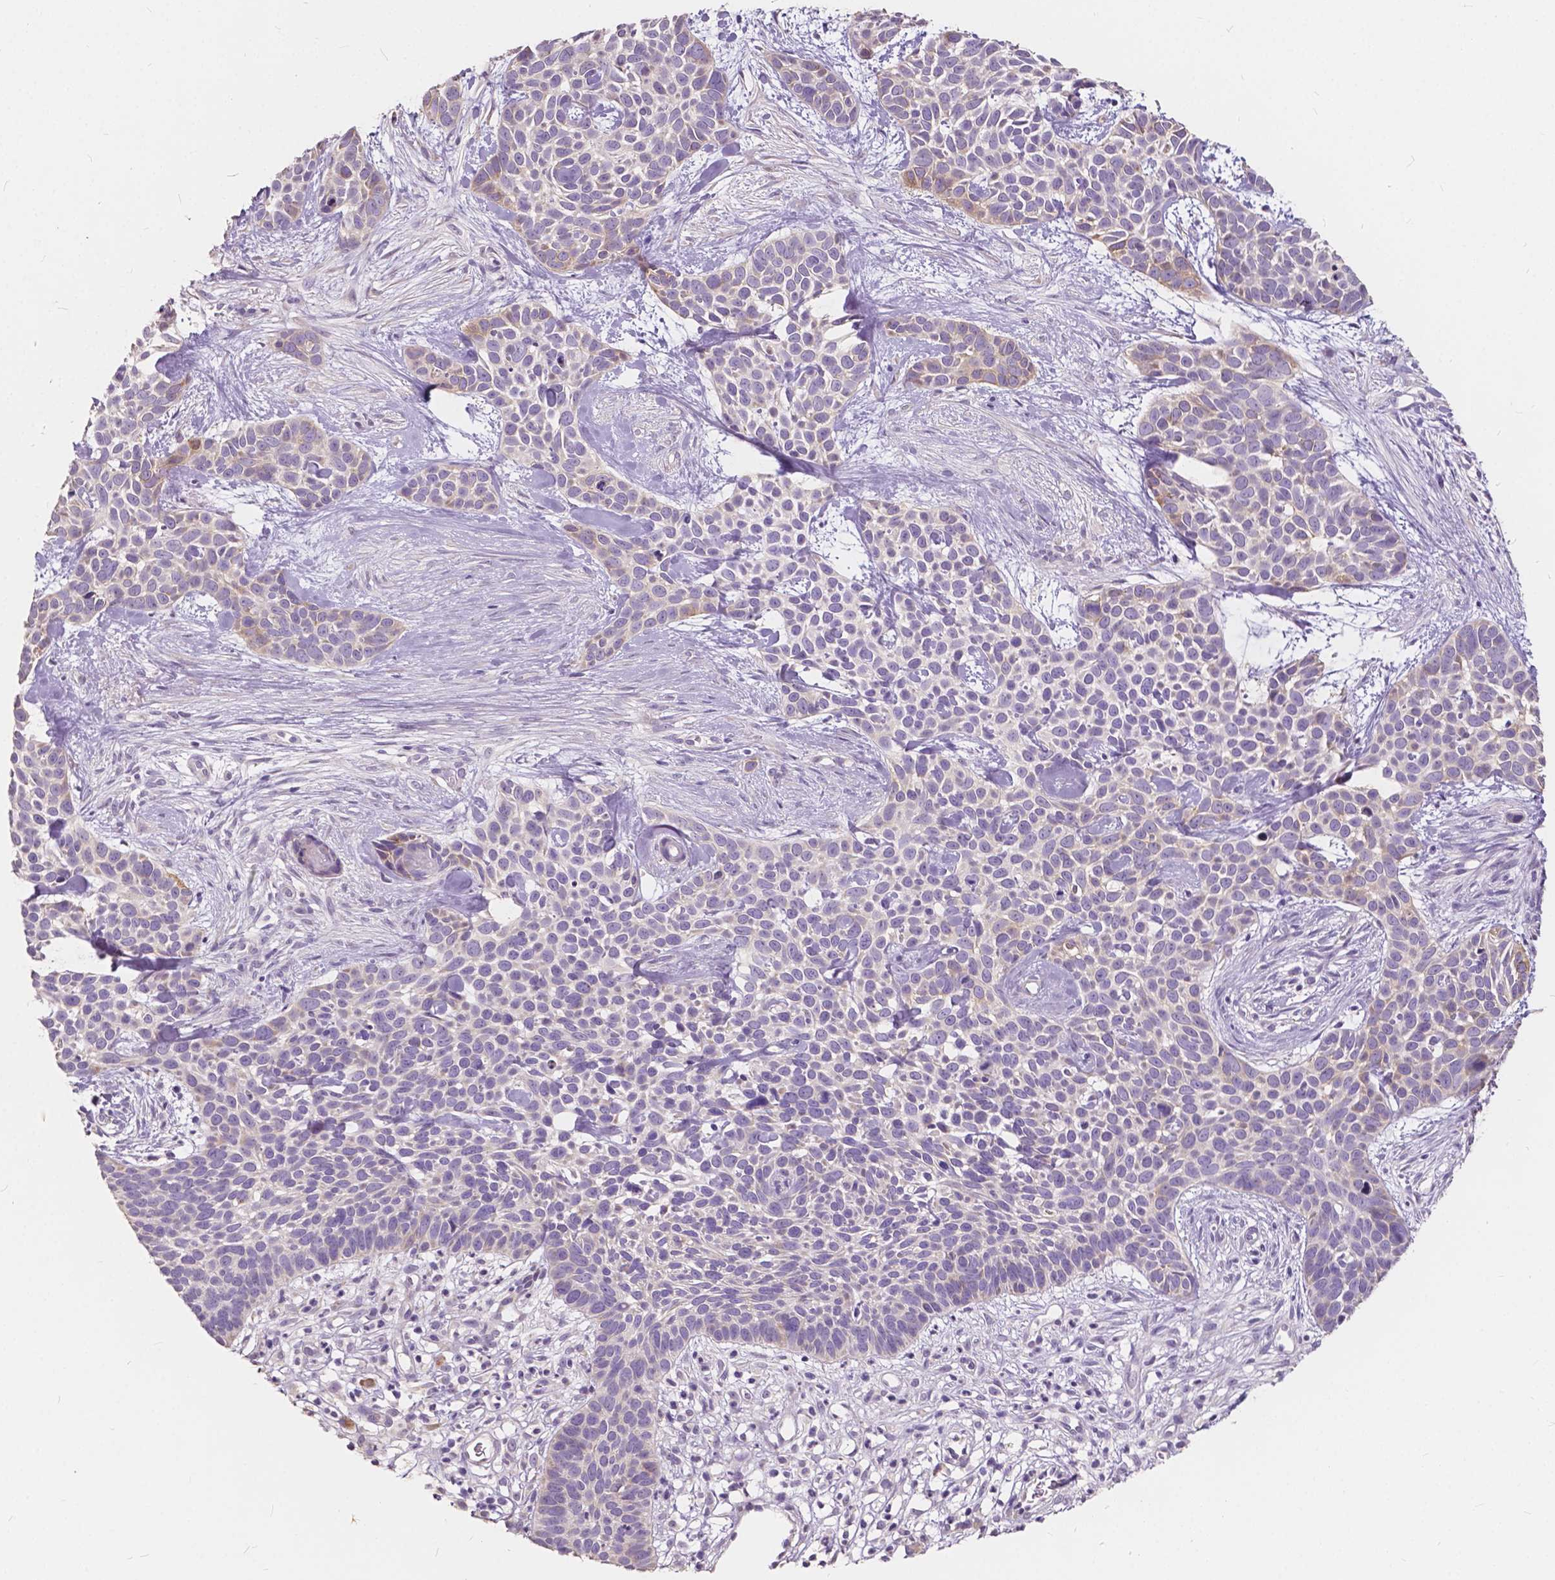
{"staining": {"intensity": "weak", "quantity": "<25%", "location": "cytoplasmic/membranous"}, "tissue": "skin cancer", "cell_type": "Tumor cells", "image_type": "cancer", "snomed": [{"axis": "morphology", "description": "Basal cell carcinoma"}, {"axis": "topography", "description": "Skin"}], "caption": "A high-resolution photomicrograph shows immunohistochemistry (IHC) staining of skin cancer, which shows no significant positivity in tumor cells.", "gene": "SLC7A8", "patient": {"sex": "male", "age": 69}}